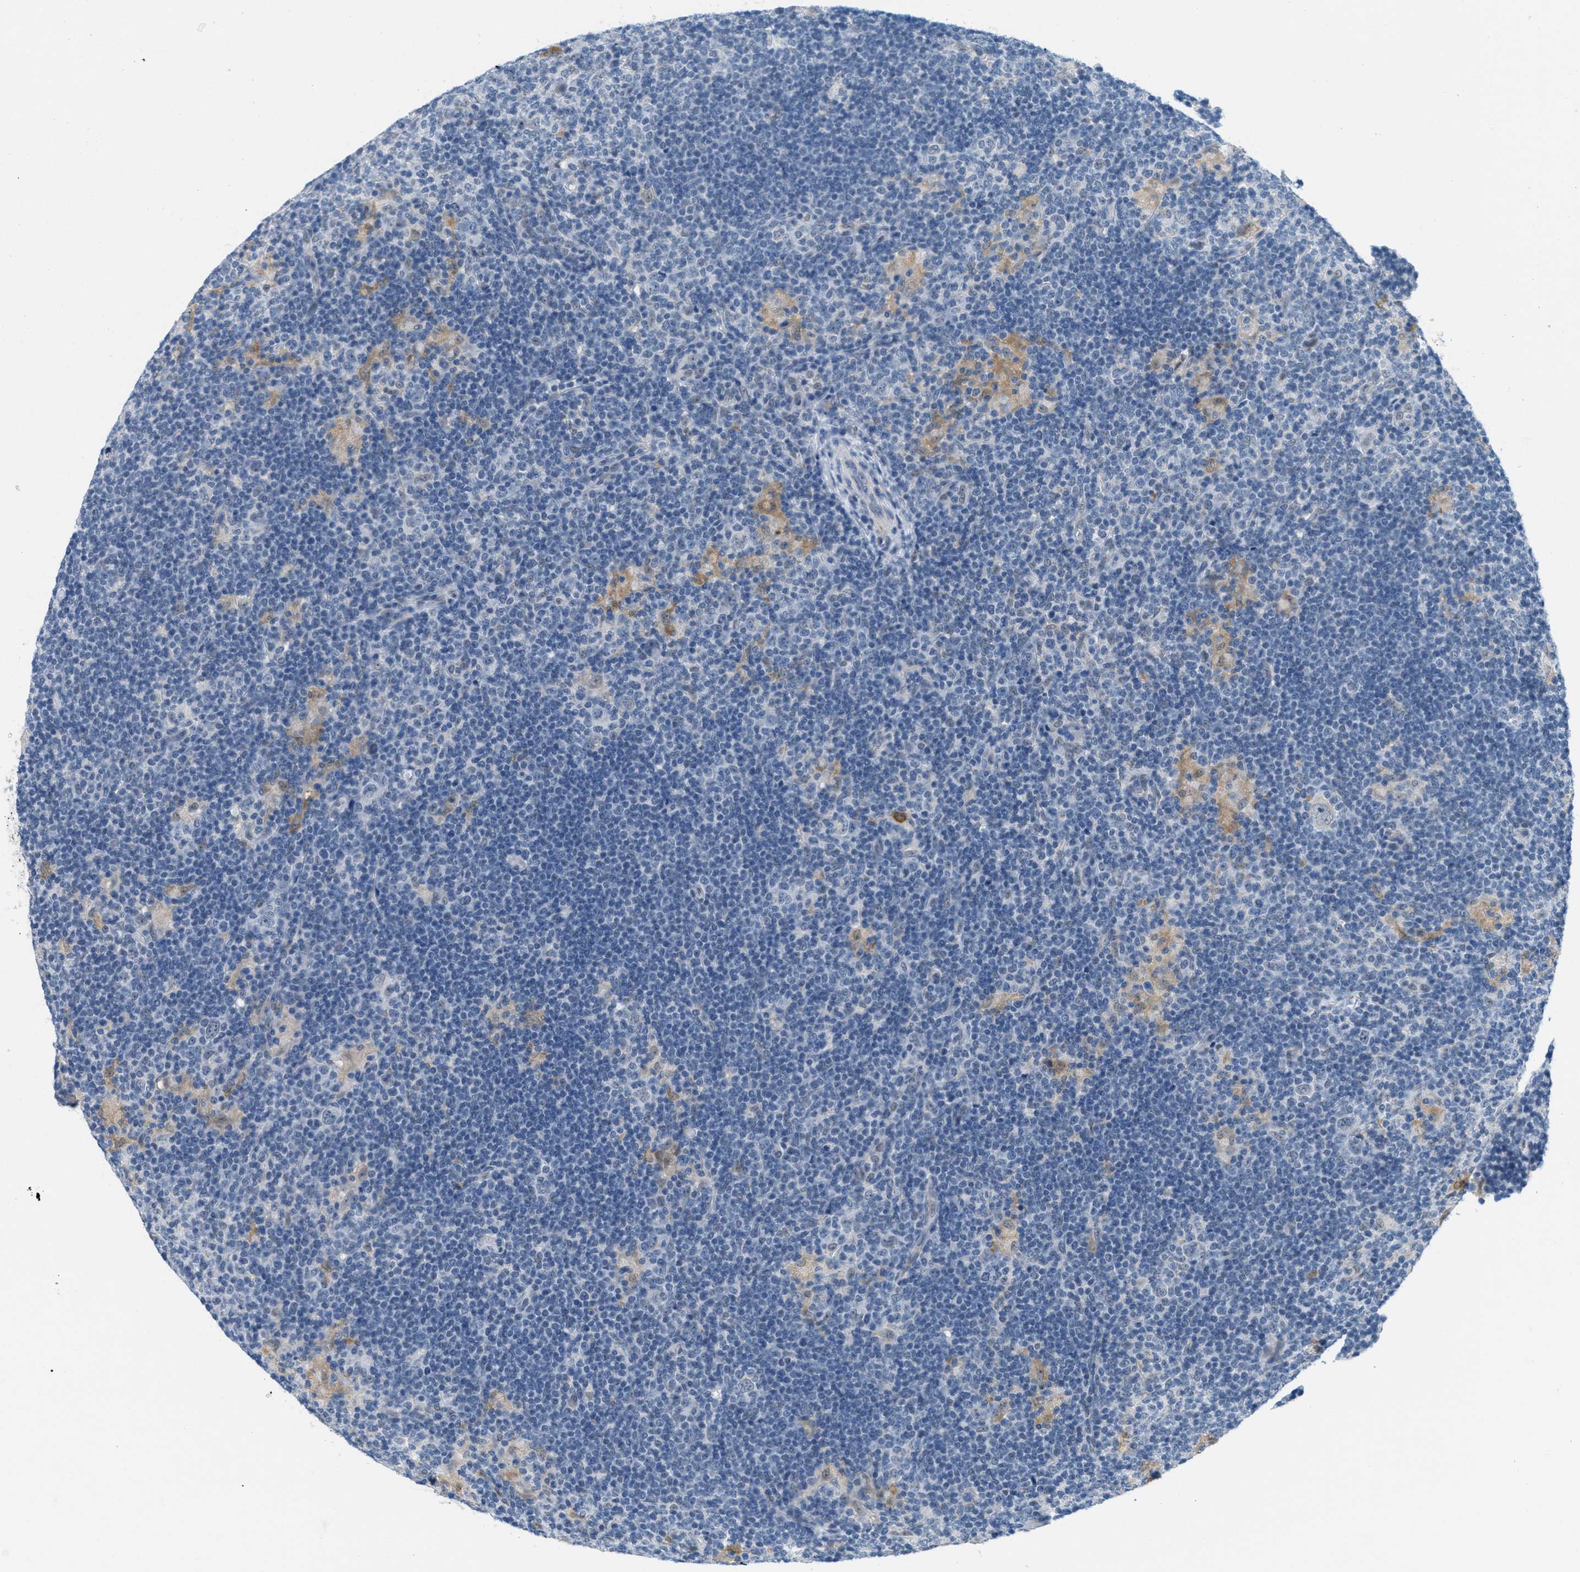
{"staining": {"intensity": "negative", "quantity": "none", "location": "none"}, "tissue": "lymphoma", "cell_type": "Tumor cells", "image_type": "cancer", "snomed": [{"axis": "morphology", "description": "Hodgkin's disease, NOS"}, {"axis": "topography", "description": "Lymph node"}], "caption": "An image of lymphoma stained for a protein shows no brown staining in tumor cells. (Stains: DAB (3,3'-diaminobenzidine) immunohistochemistry (IHC) with hematoxylin counter stain, Microscopy: brightfield microscopy at high magnification).", "gene": "HS3ST2", "patient": {"sex": "female", "age": 57}}